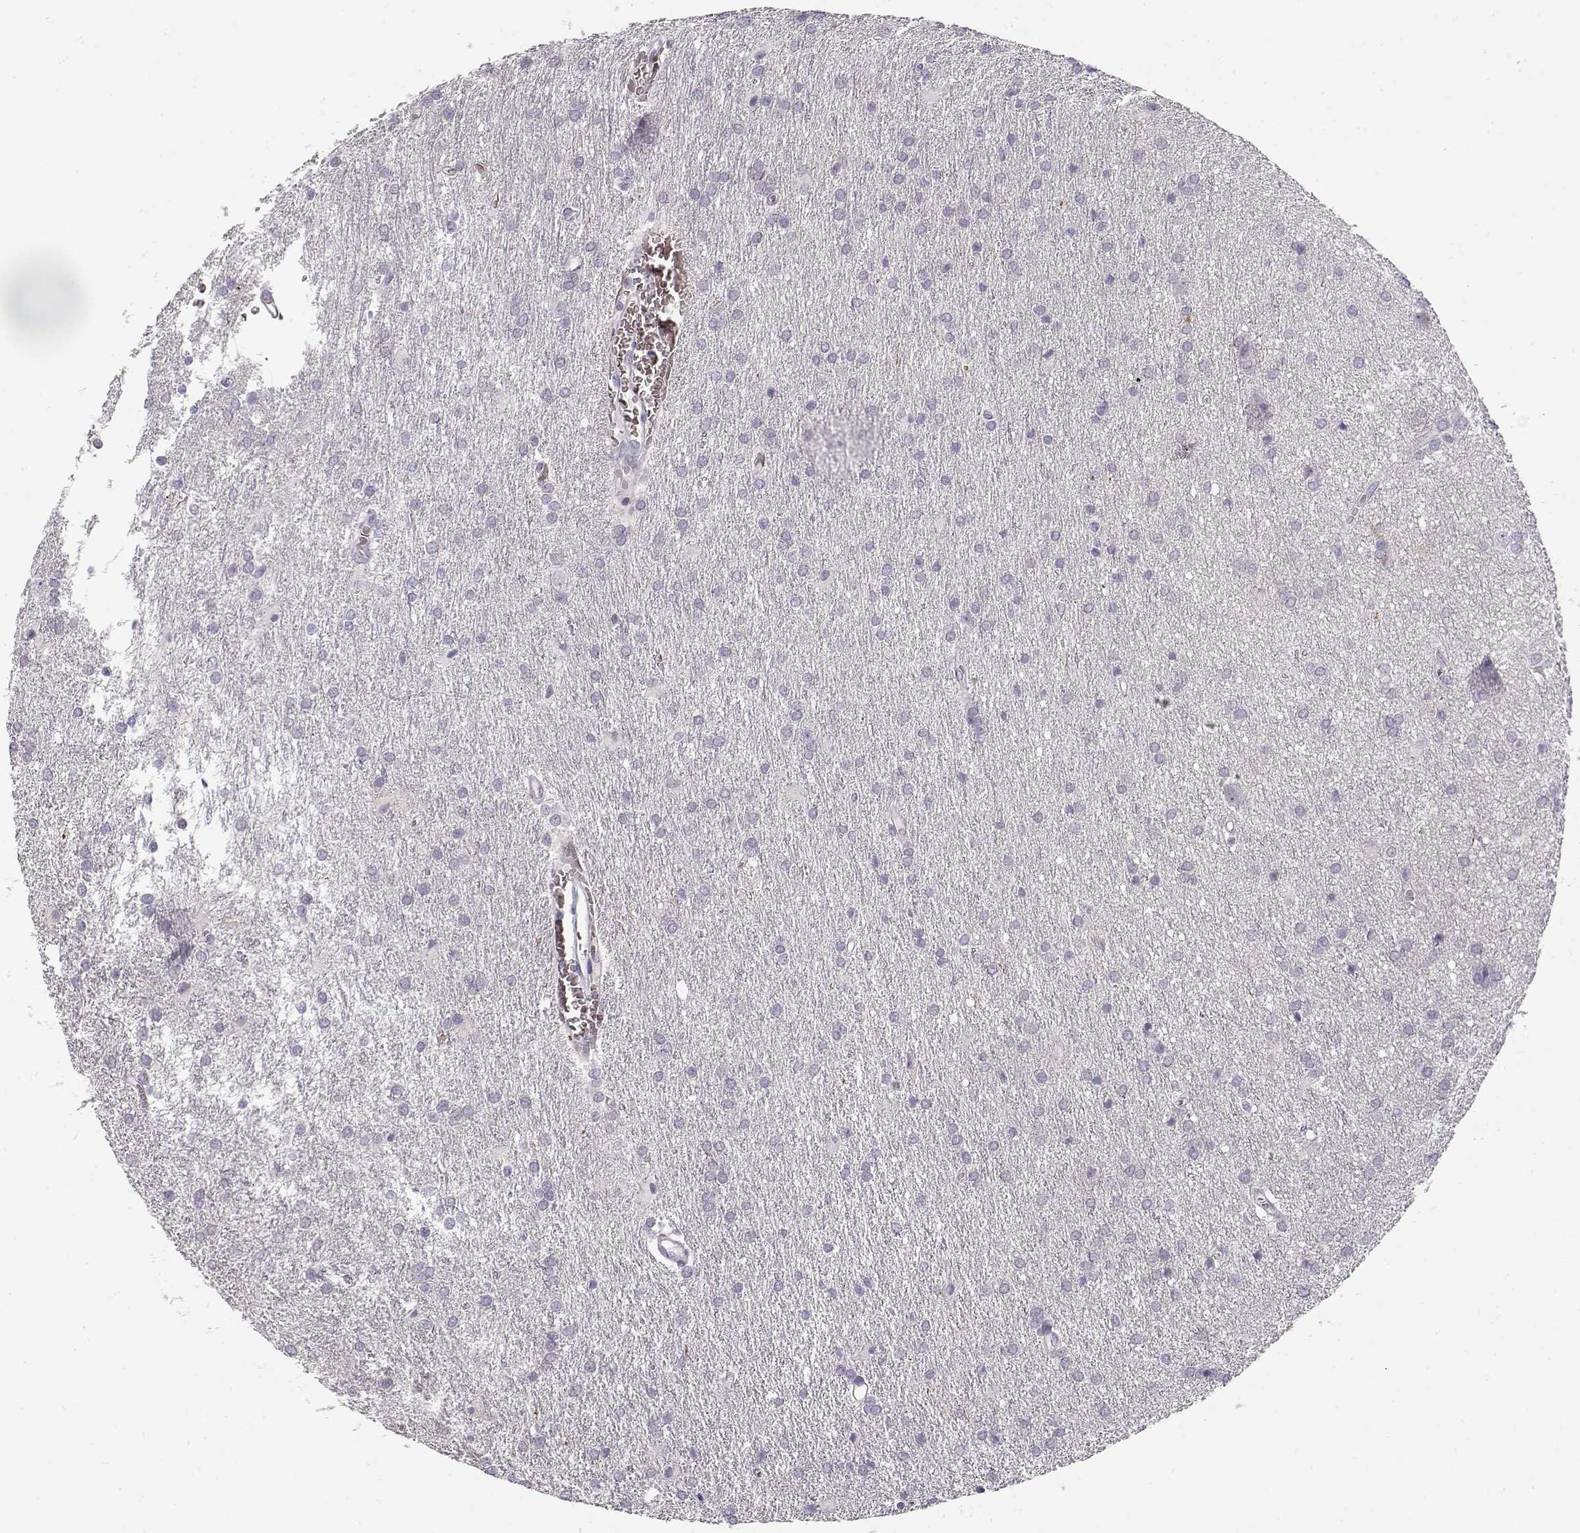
{"staining": {"intensity": "negative", "quantity": "none", "location": "none"}, "tissue": "glioma", "cell_type": "Tumor cells", "image_type": "cancer", "snomed": [{"axis": "morphology", "description": "Glioma, malignant, Low grade"}, {"axis": "topography", "description": "Brain"}], "caption": "Immunohistochemistry micrograph of human malignant glioma (low-grade) stained for a protein (brown), which reveals no expression in tumor cells. (Immunohistochemistry, brightfield microscopy, high magnification).", "gene": "TTC26", "patient": {"sex": "female", "age": 32}}